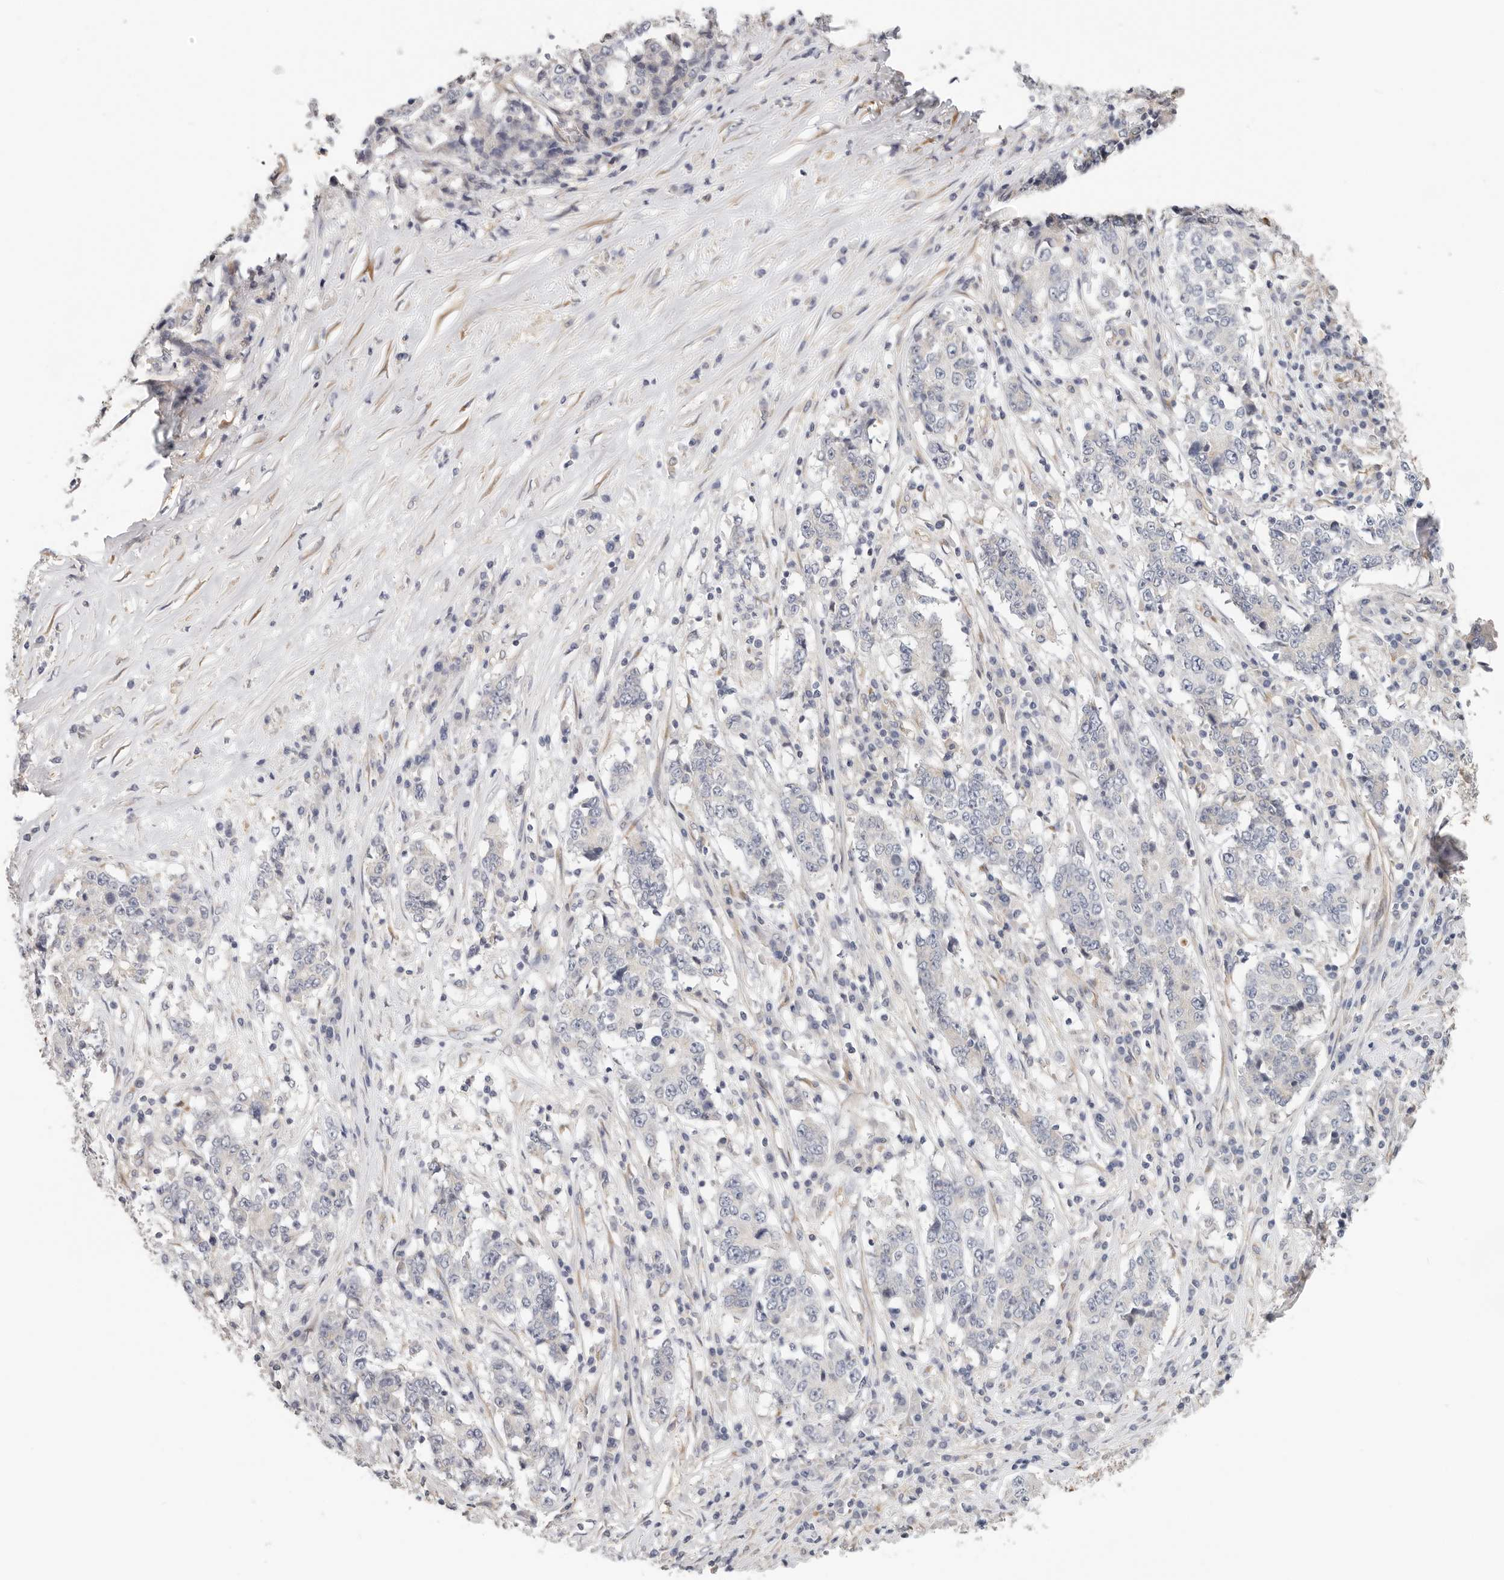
{"staining": {"intensity": "negative", "quantity": "none", "location": "none"}, "tissue": "stomach cancer", "cell_type": "Tumor cells", "image_type": "cancer", "snomed": [{"axis": "morphology", "description": "Adenocarcinoma, NOS"}, {"axis": "topography", "description": "Stomach"}], "caption": "Immunohistochemical staining of human stomach cancer displays no significant expression in tumor cells.", "gene": "AFDN", "patient": {"sex": "male", "age": 59}}